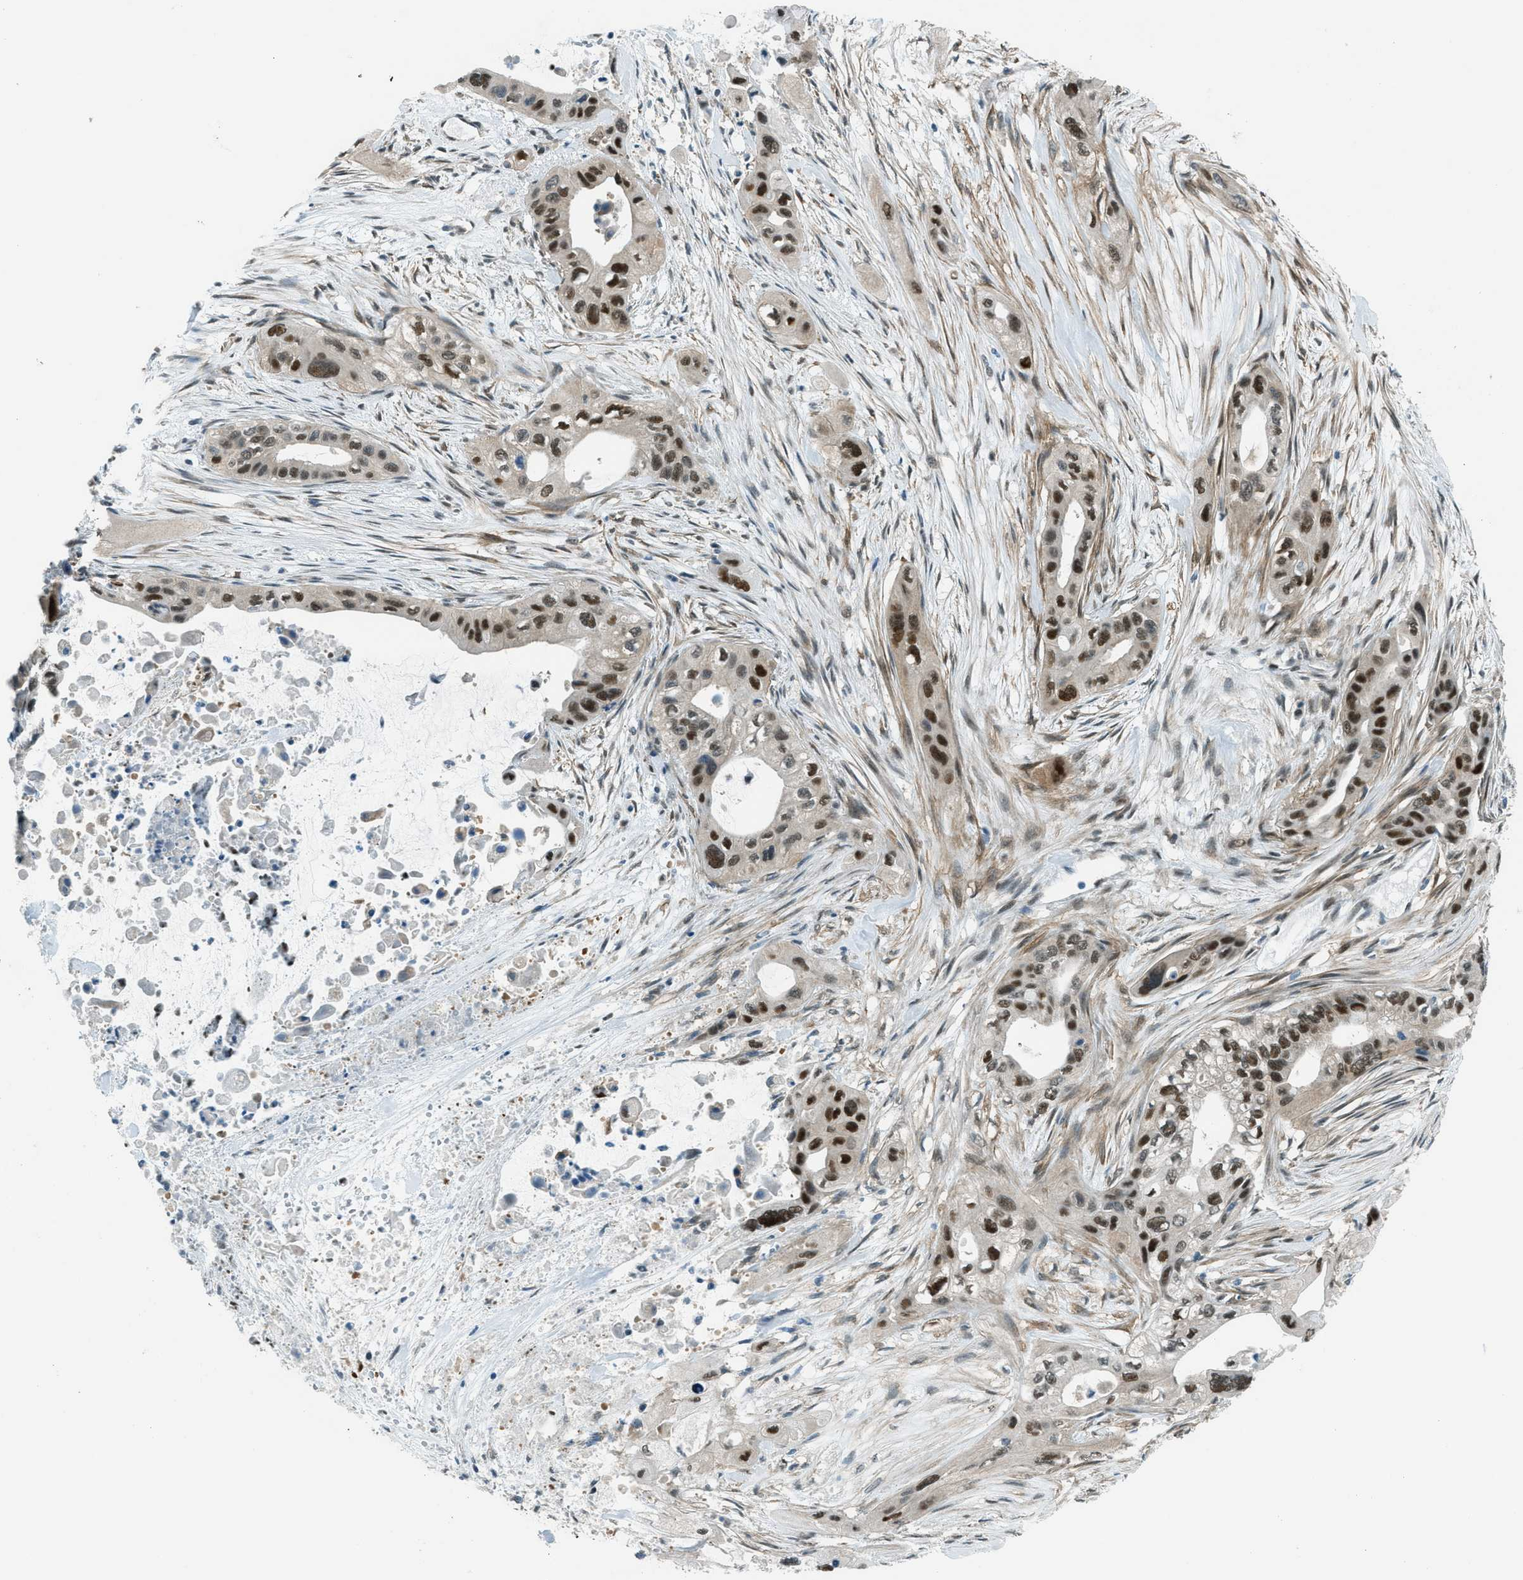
{"staining": {"intensity": "strong", "quantity": ">75%", "location": "nuclear"}, "tissue": "pancreatic cancer", "cell_type": "Tumor cells", "image_type": "cancer", "snomed": [{"axis": "morphology", "description": "Adenocarcinoma, NOS"}, {"axis": "topography", "description": "Pancreas"}], "caption": "Protein staining shows strong nuclear staining in approximately >75% of tumor cells in pancreatic cancer. Using DAB (3,3'-diaminobenzidine) (brown) and hematoxylin (blue) stains, captured at high magnification using brightfield microscopy.", "gene": "NPEPL1", "patient": {"sex": "male", "age": 73}}